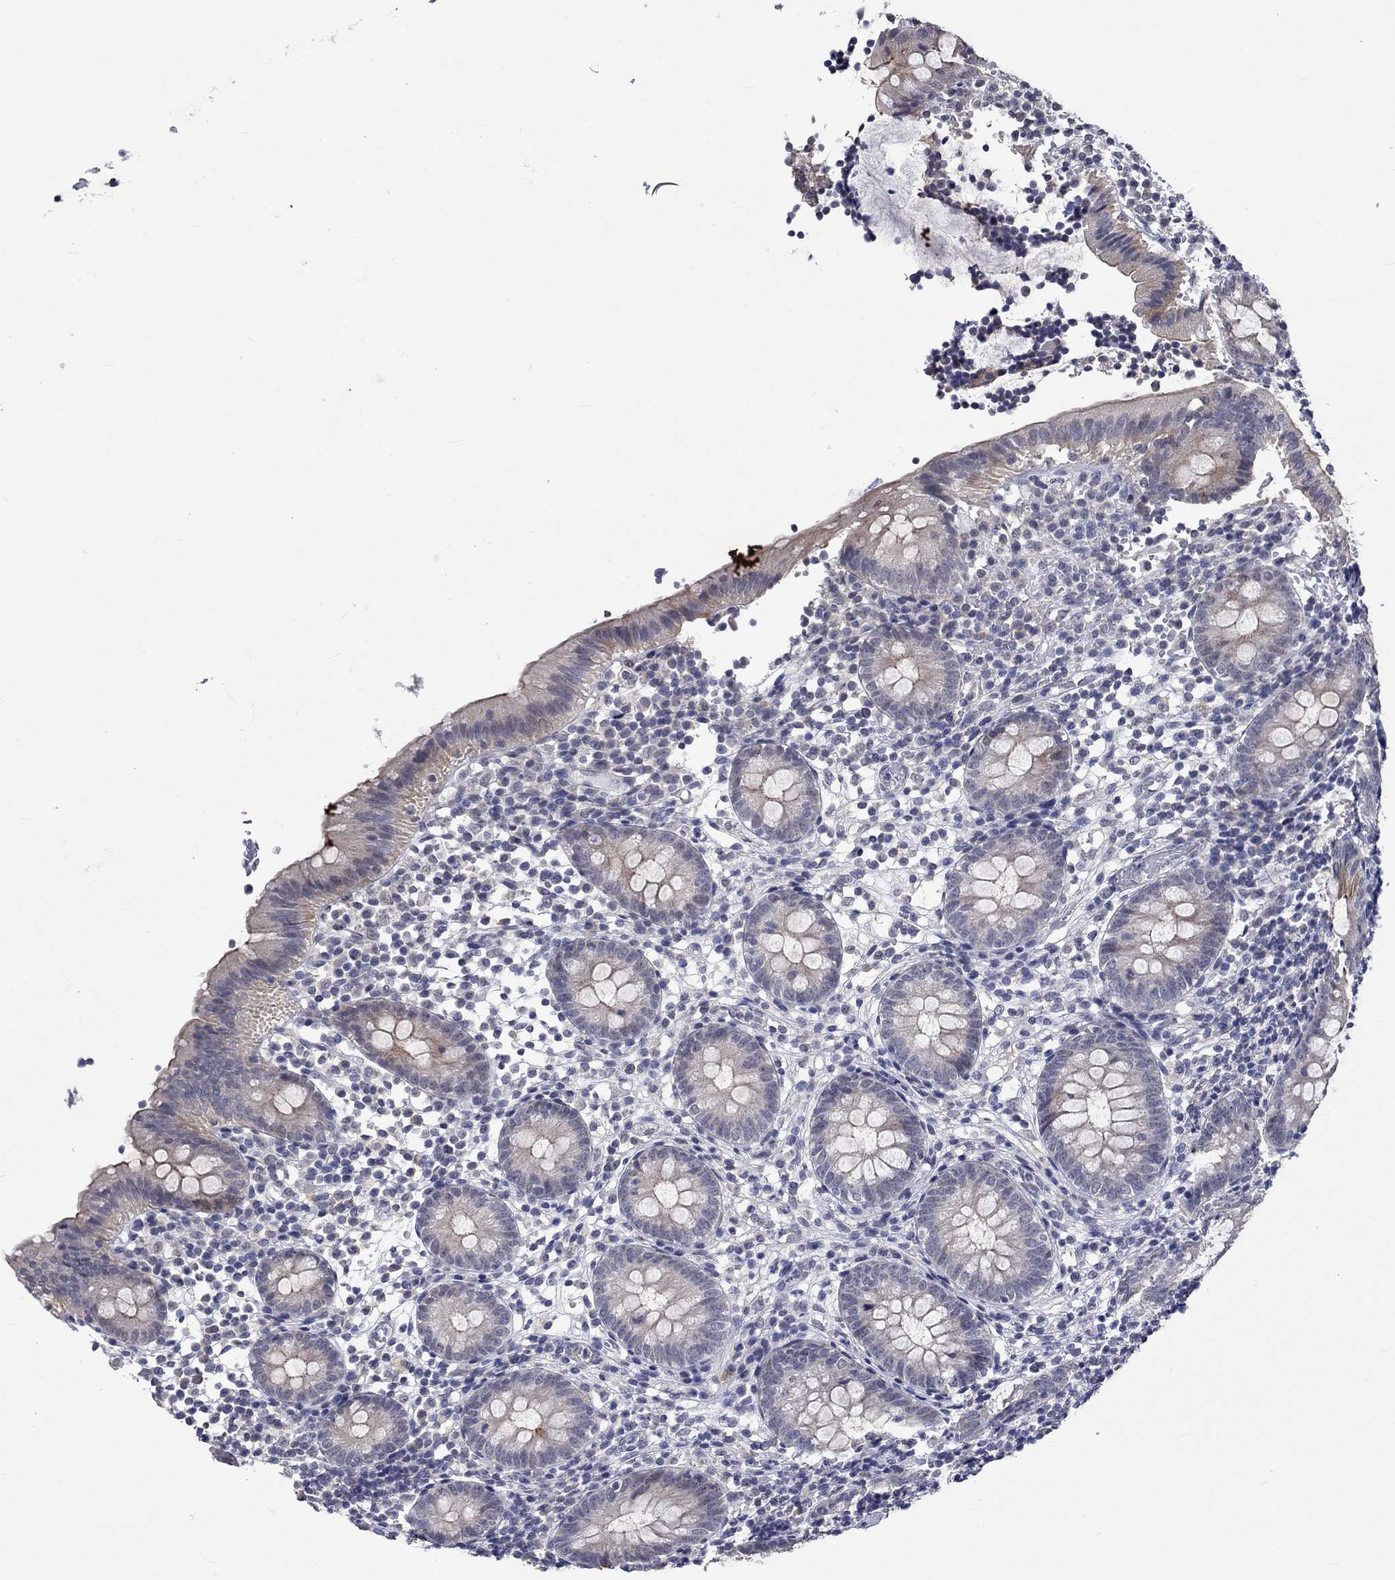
{"staining": {"intensity": "moderate", "quantity": "<25%", "location": "cytoplasmic/membranous"}, "tissue": "appendix", "cell_type": "Glandular cells", "image_type": "normal", "snomed": [{"axis": "morphology", "description": "Normal tissue, NOS"}, {"axis": "topography", "description": "Appendix"}], "caption": "Moderate cytoplasmic/membranous protein staining is appreciated in about <25% of glandular cells in appendix.", "gene": "DDX3Y", "patient": {"sex": "female", "age": 40}}